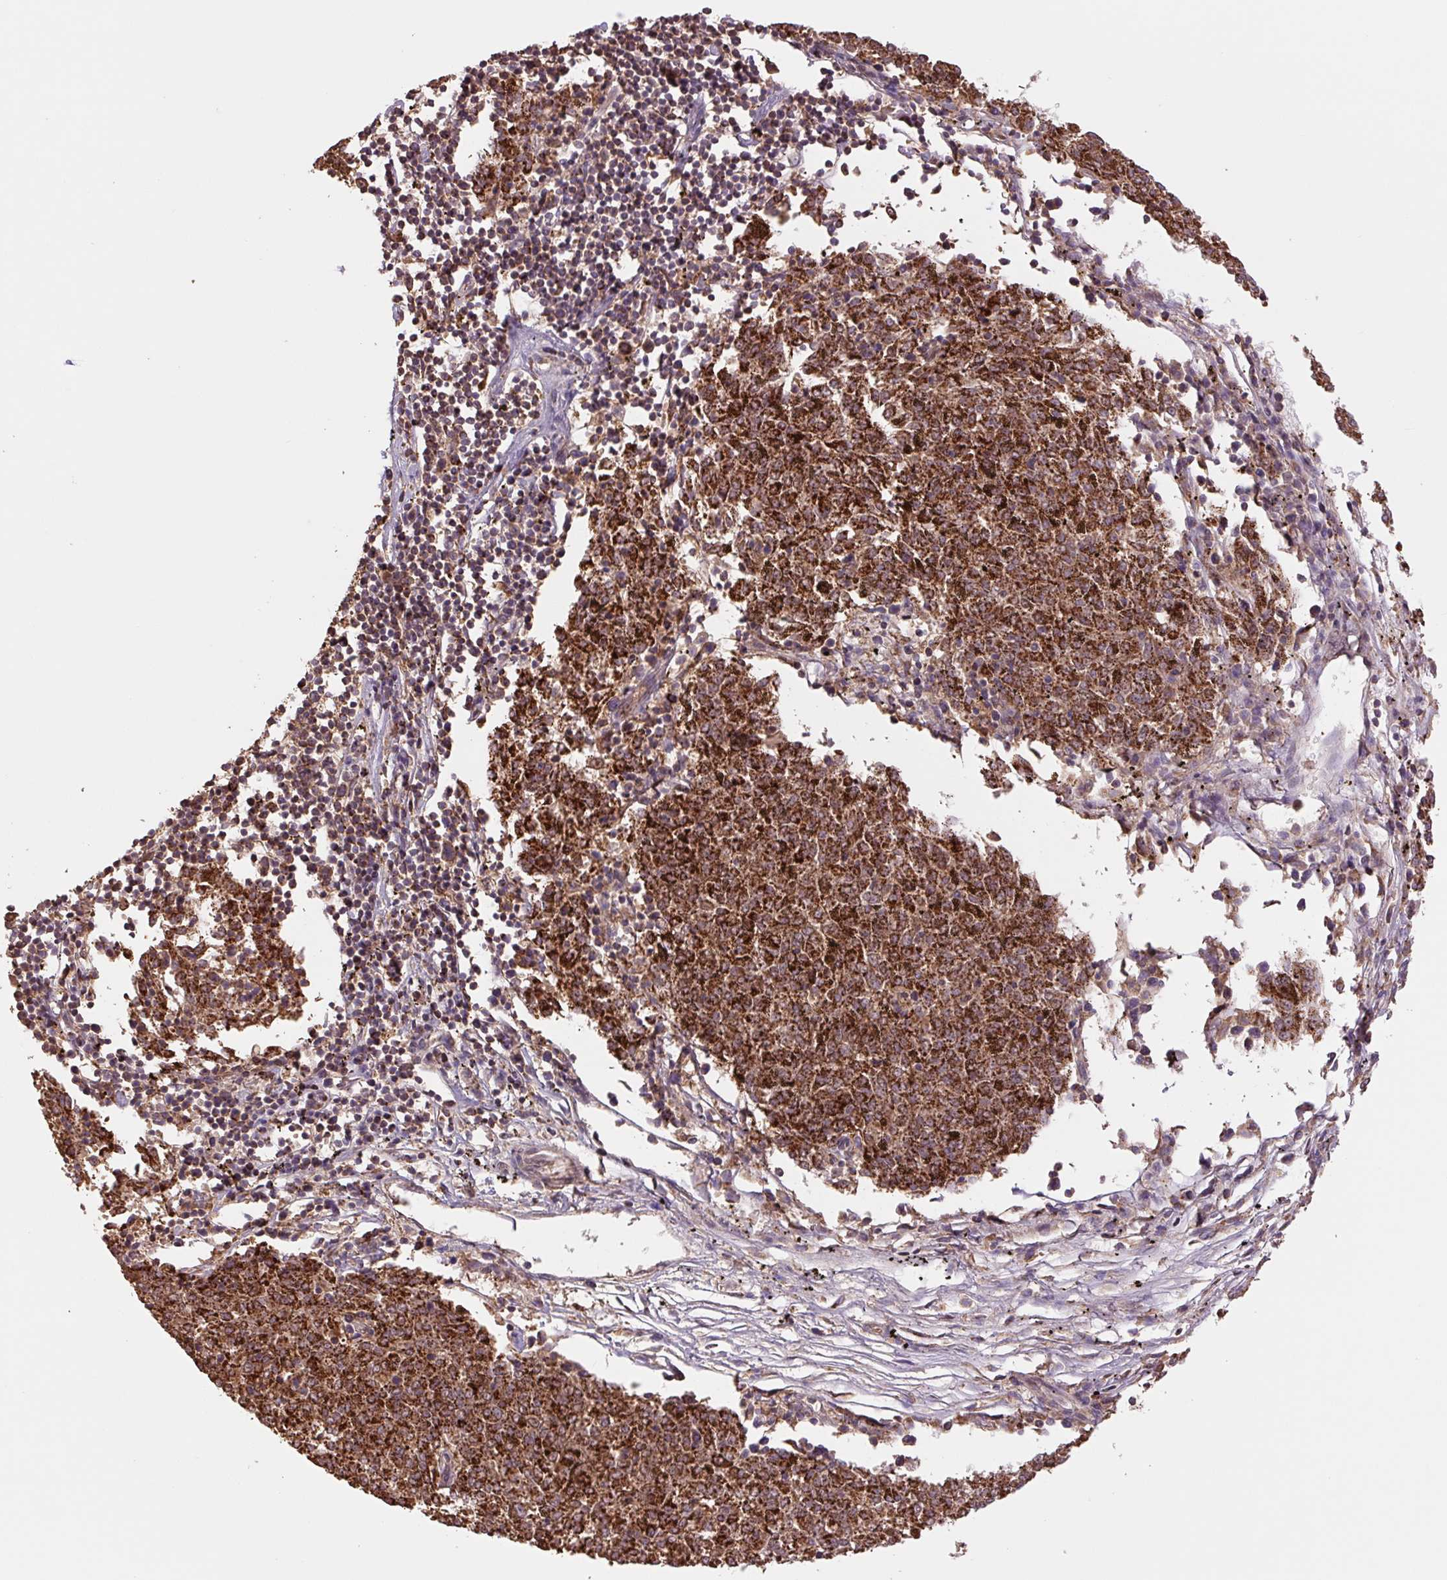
{"staining": {"intensity": "strong", "quantity": ">75%", "location": "cytoplasmic/membranous"}, "tissue": "melanoma", "cell_type": "Tumor cells", "image_type": "cancer", "snomed": [{"axis": "morphology", "description": "Malignant melanoma, NOS"}, {"axis": "topography", "description": "Skin"}], "caption": "Human malignant melanoma stained with a brown dye shows strong cytoplasmic/membranous positive positivity in approximately >75% of tumor cells.", "gene": "TMEM160", "patient": {"sex": "female", "age": 72}}